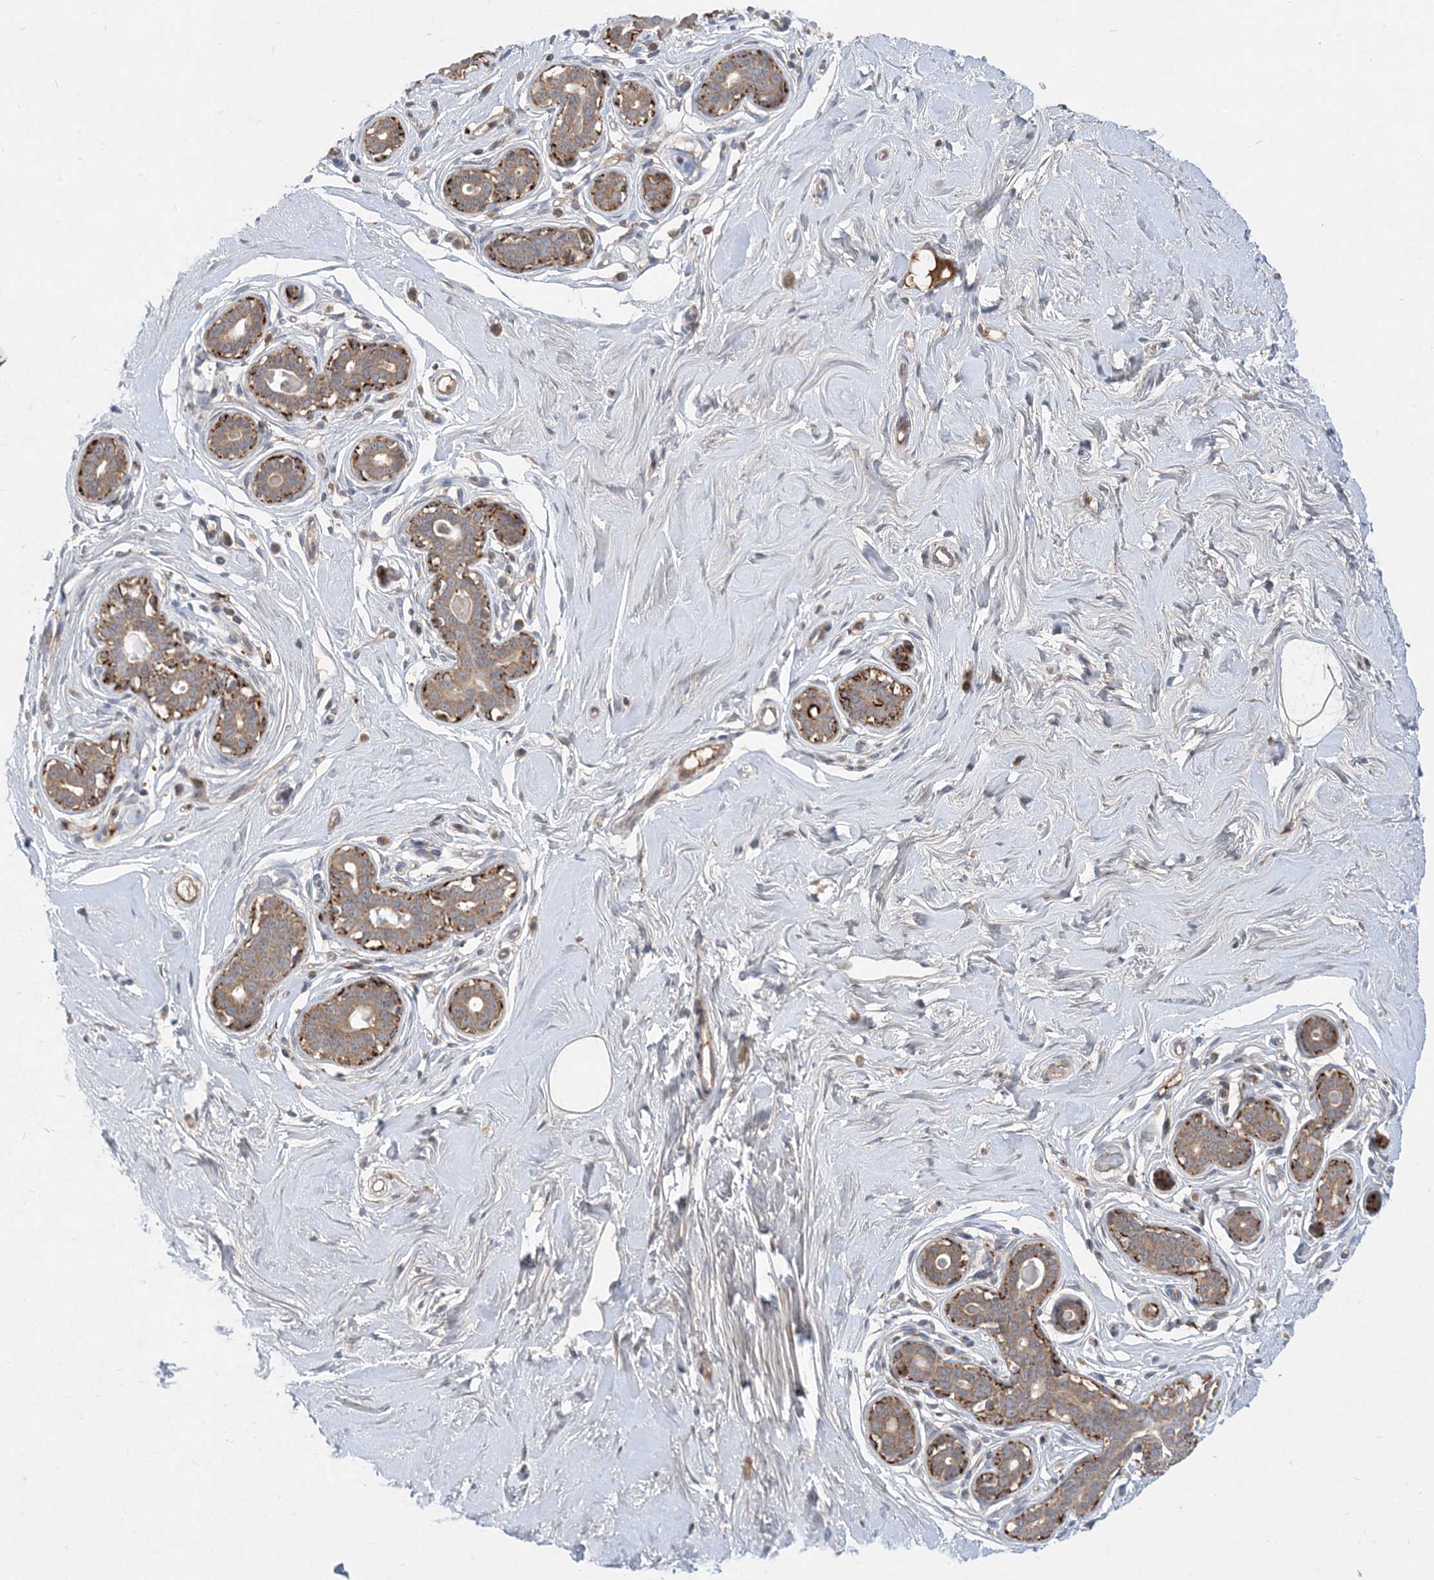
{"staining": {"intensity": "weak", "quantity": ">75%", "location": "cytoplasmic/membranous"}, "tissue": "breast", "cell_type": "Adipocytes", "image_type": "normal", "snomed": [{"axis": "morphology", "description": "Normal tissue, NOS"}, {"axis": "morphology", "description": "Adenoma, NOS"}, {"axis": "topography", "description": "Breast"}], "caption": "Immunohistochemistry (IHC) micrograph of normal breast: human breast stained using IHC shows low levels of weak protein expression localized specifically in the cytoplasmic/membranous of adipocytes, appearing as a cytoplasmic/membranous brown color.", "gene": "MASP2", "patient": {"sex": "female", "age": 23}}